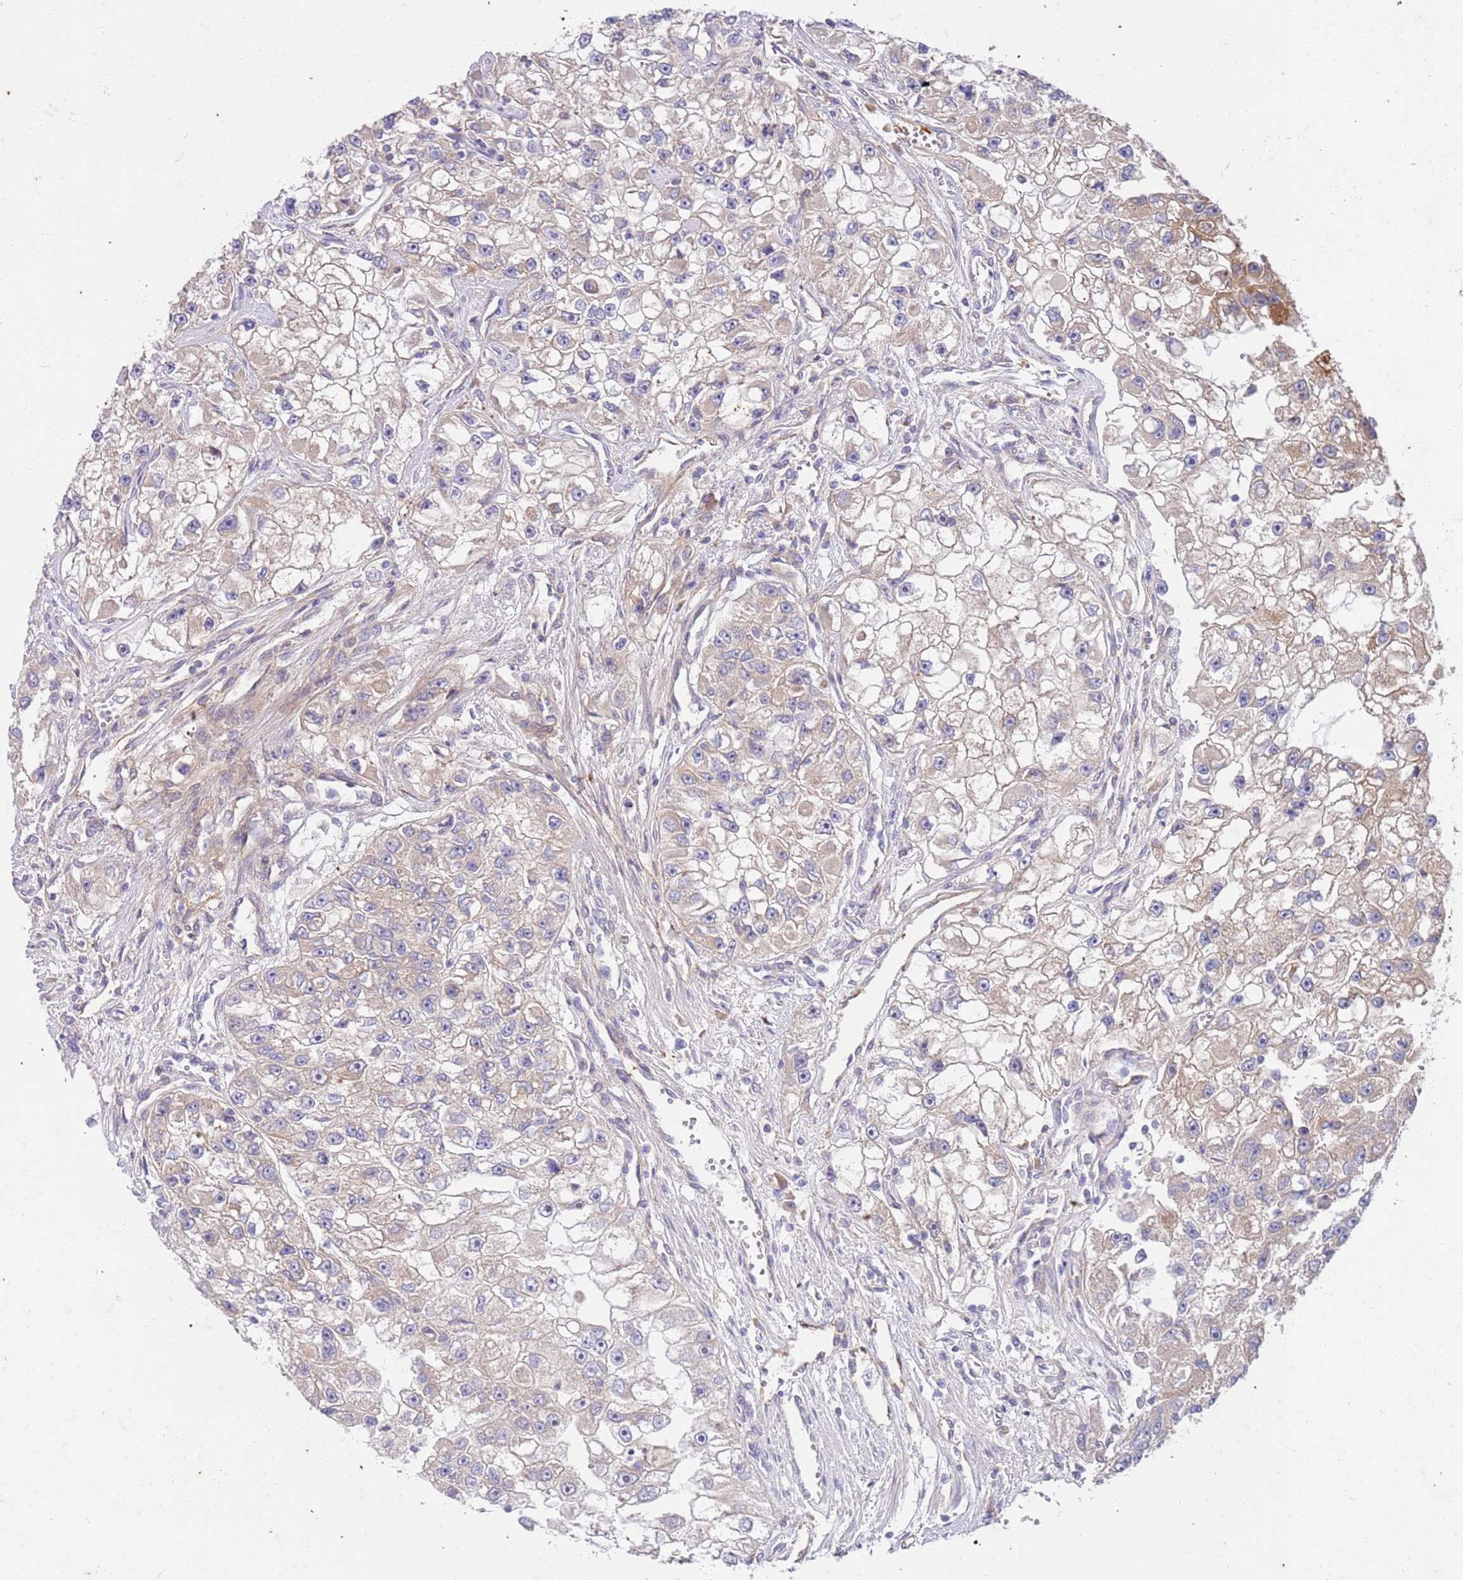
{"staining": {"intensity": "weak", "quantity": "<25%", "location": "cytoplasmic/membranous"}, "tissue": "renal cancer", "cell_type": "Tumor cells", "image_type": "cancer", "snomed": [{"axis": "morphology", "description": "Adenocarcinoma, NOS"}, {"axis": "topography", "description": "Kidney"}], "caption": "High magnification brightfield microscopy of renal cancer stained with DAB (3,3'-diaminobenzidine) (brown) and counterstained with hematoxylin (blue): tumor cells show no significant staining.", "gene": "OSBP", "patient": {"sex": "male", "age": 63}}